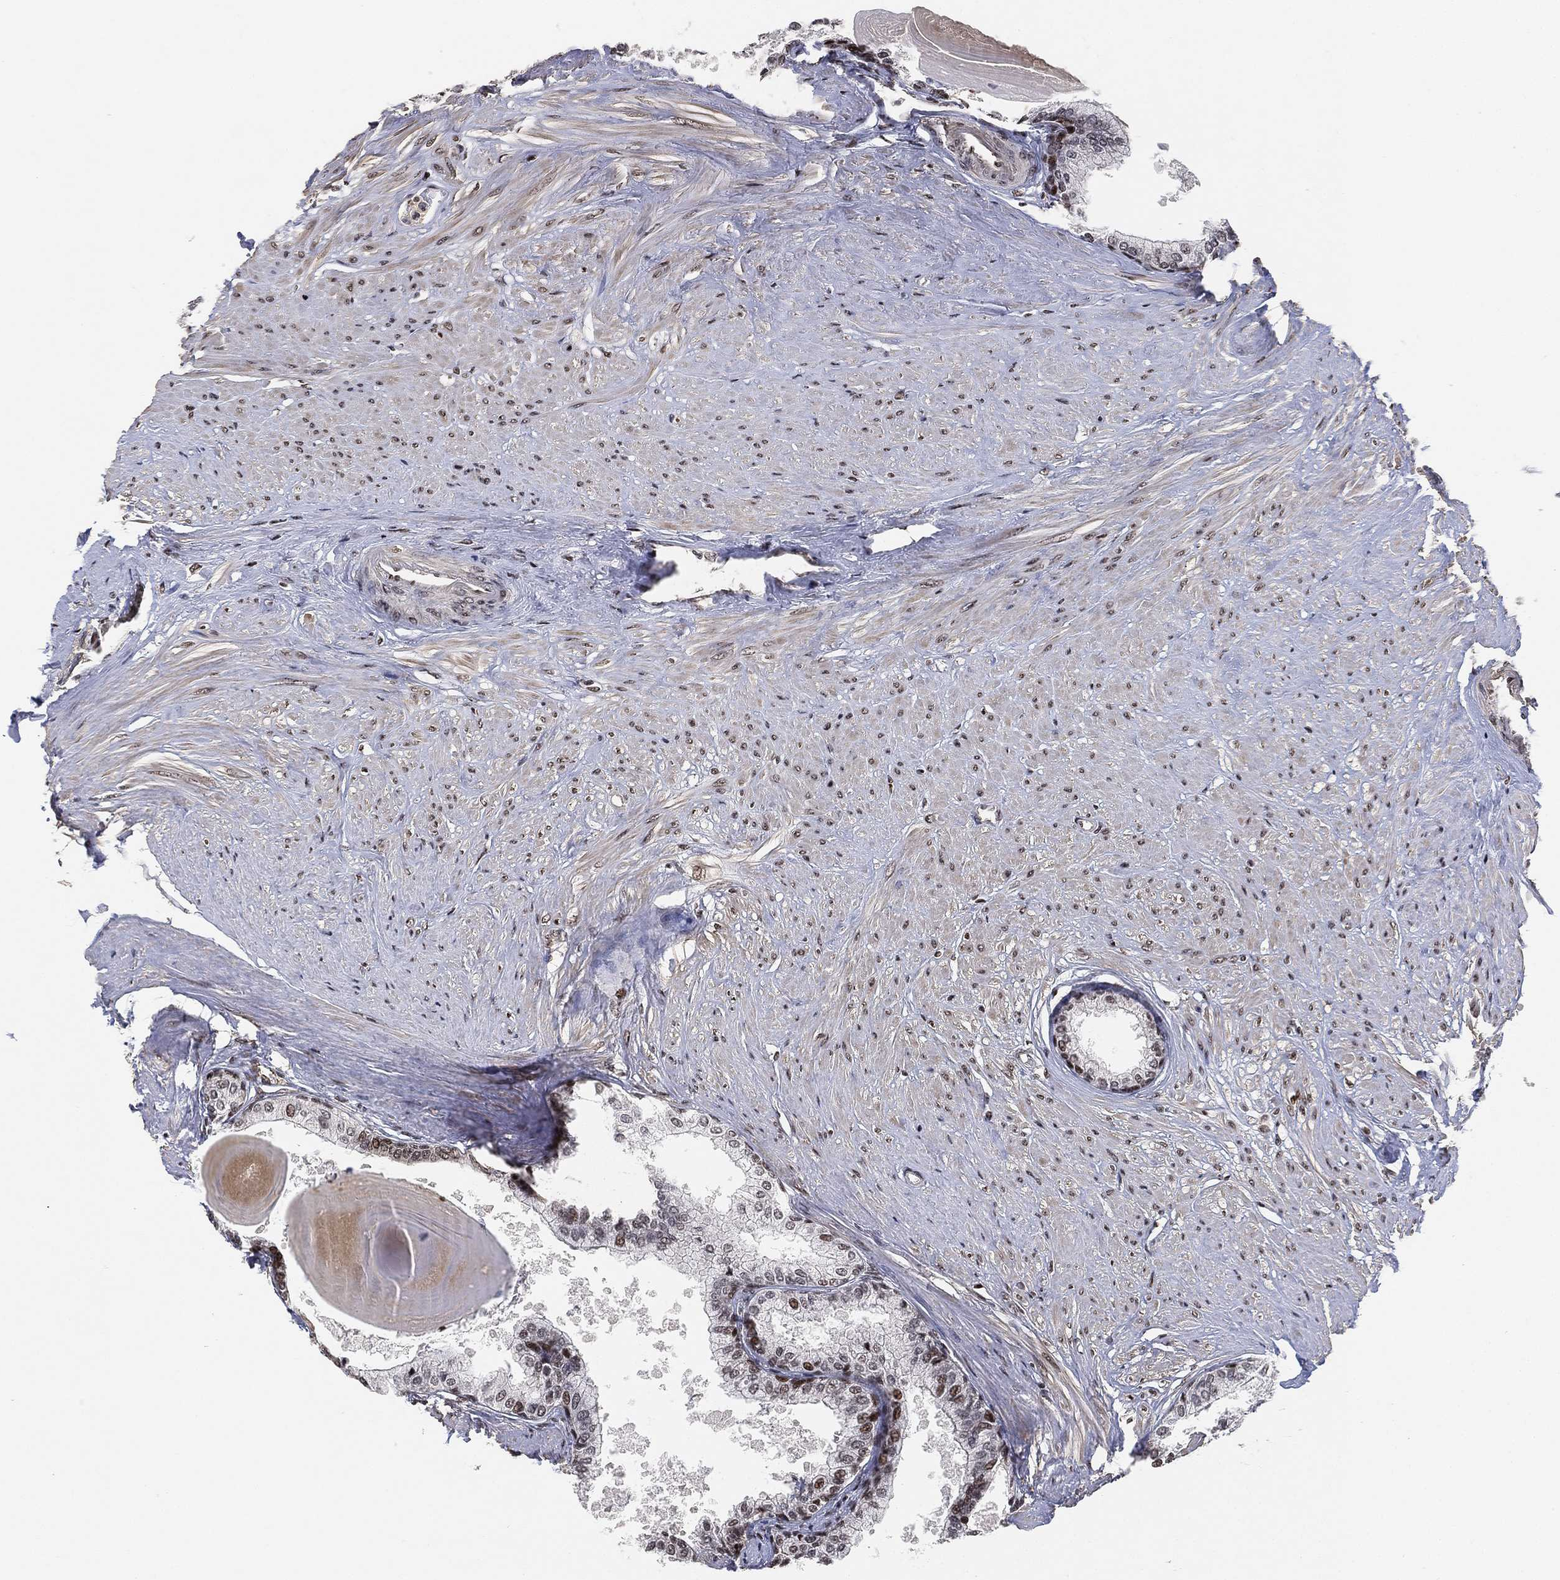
{"staining": {"intensity": "strong", "quantity": "25%-75%", "location": "nuclear"}, "tissue": "prostate", "cell_type": "Glandular cells", "image_type": "normal", "snomed": [{"axis": "morphology", "description": "Normal tissue, NOS"}, {"axis": "topography", "description": "Prostate"}], "caption": "Strong nuclear protein positivity is identified in approximately 25%-75% of glandular cells in prostate.", "gene": "ZSCAN30", "patient": {"sex": "male", "age": 63}}